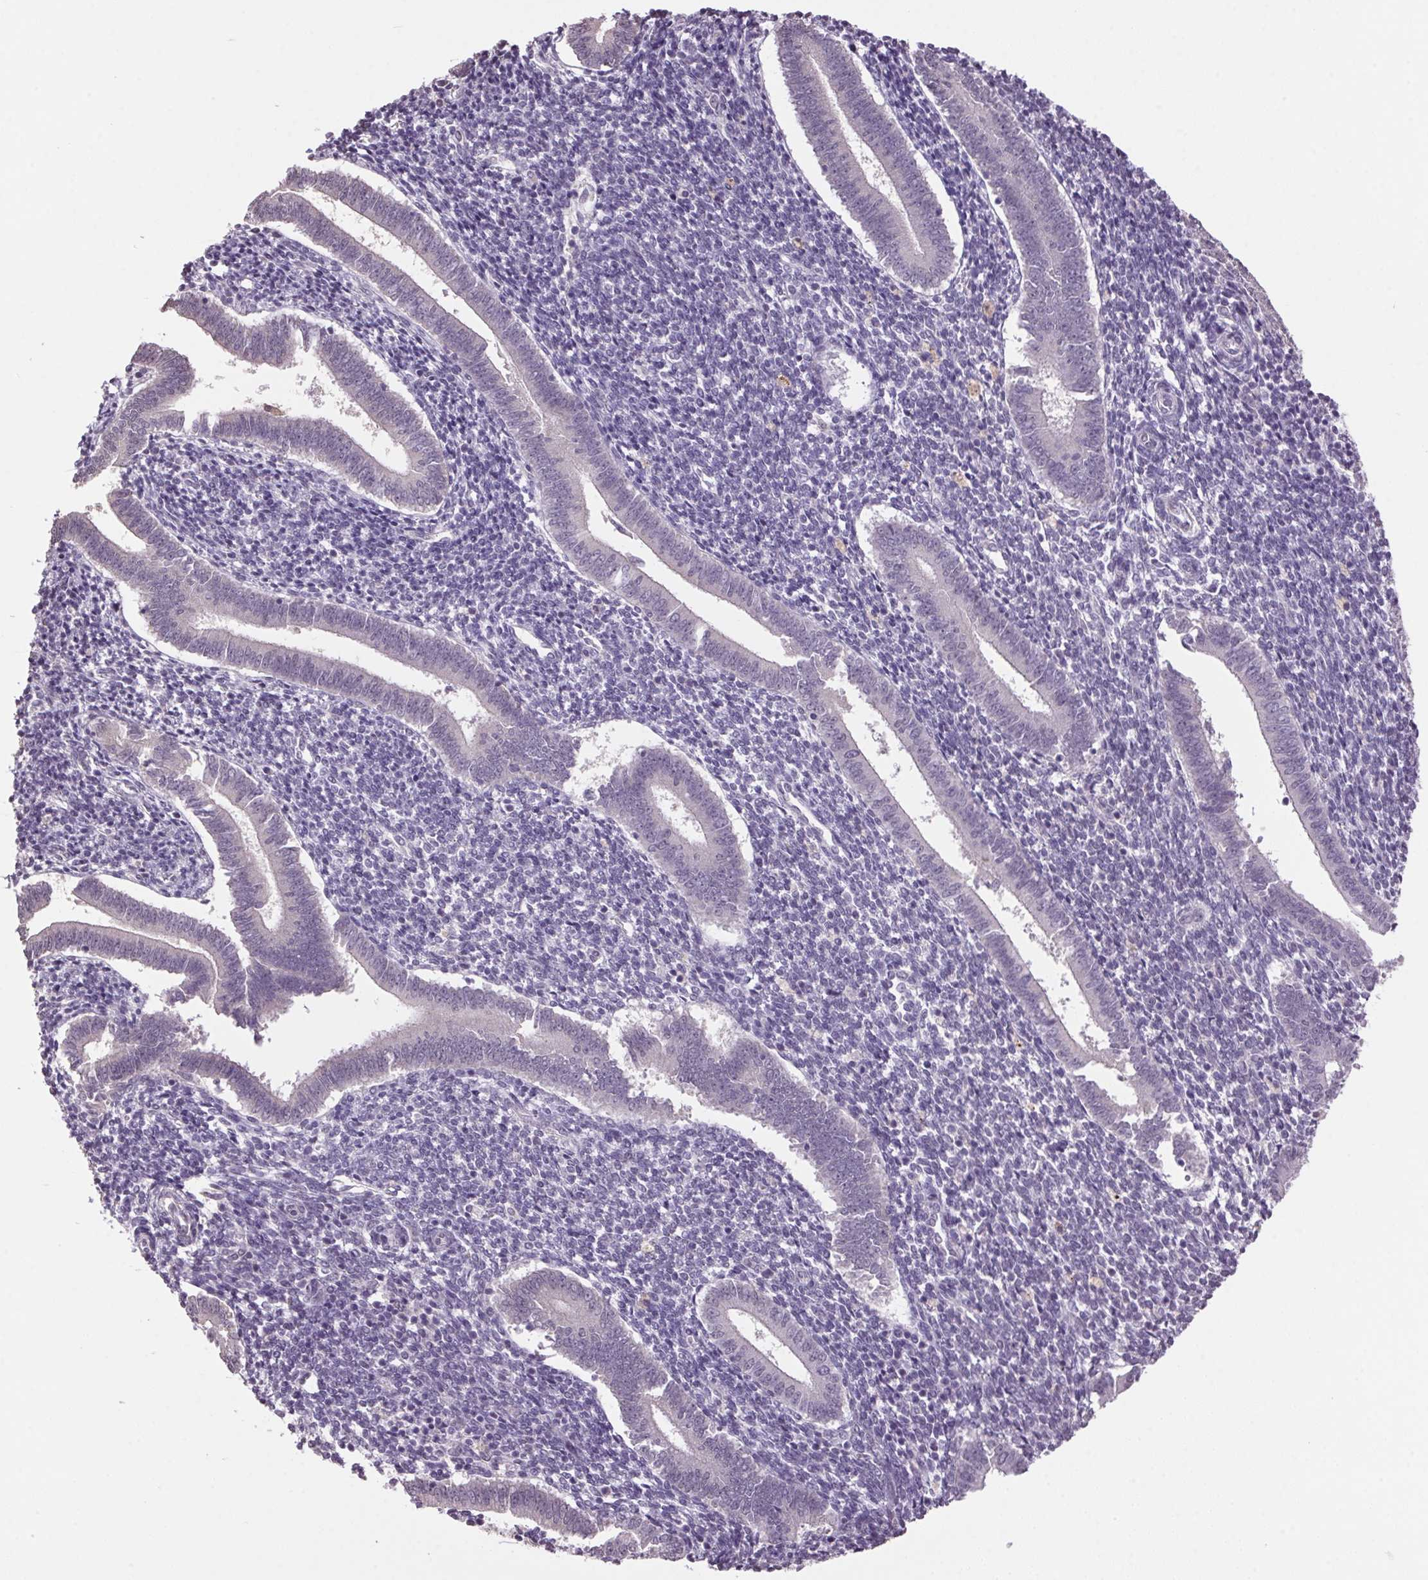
{"staining": {"intensity": "negative", "quantity": "none", "location": "none"}, "tissue": "endometrium", "cell_type": "Cells in endometrial stroma", "image_type": "normal", "snomed": [{"axis": "morphology", "description": "Normal tissue, NOS"}, {"axis": "topography", "description": "Endometrium"}], "caption": "Immunohistochemical staining of benign human endometrium reveals no significant positivity in cells in endometrial stroma. (Stains: DAB immunohistochemistry (IHC) with hematoxylin counter stain, Microscopy: brightfield microscopy at high magnification).", "gene": "VWA3B", "patient": {"sex": "female", "age": 25}}